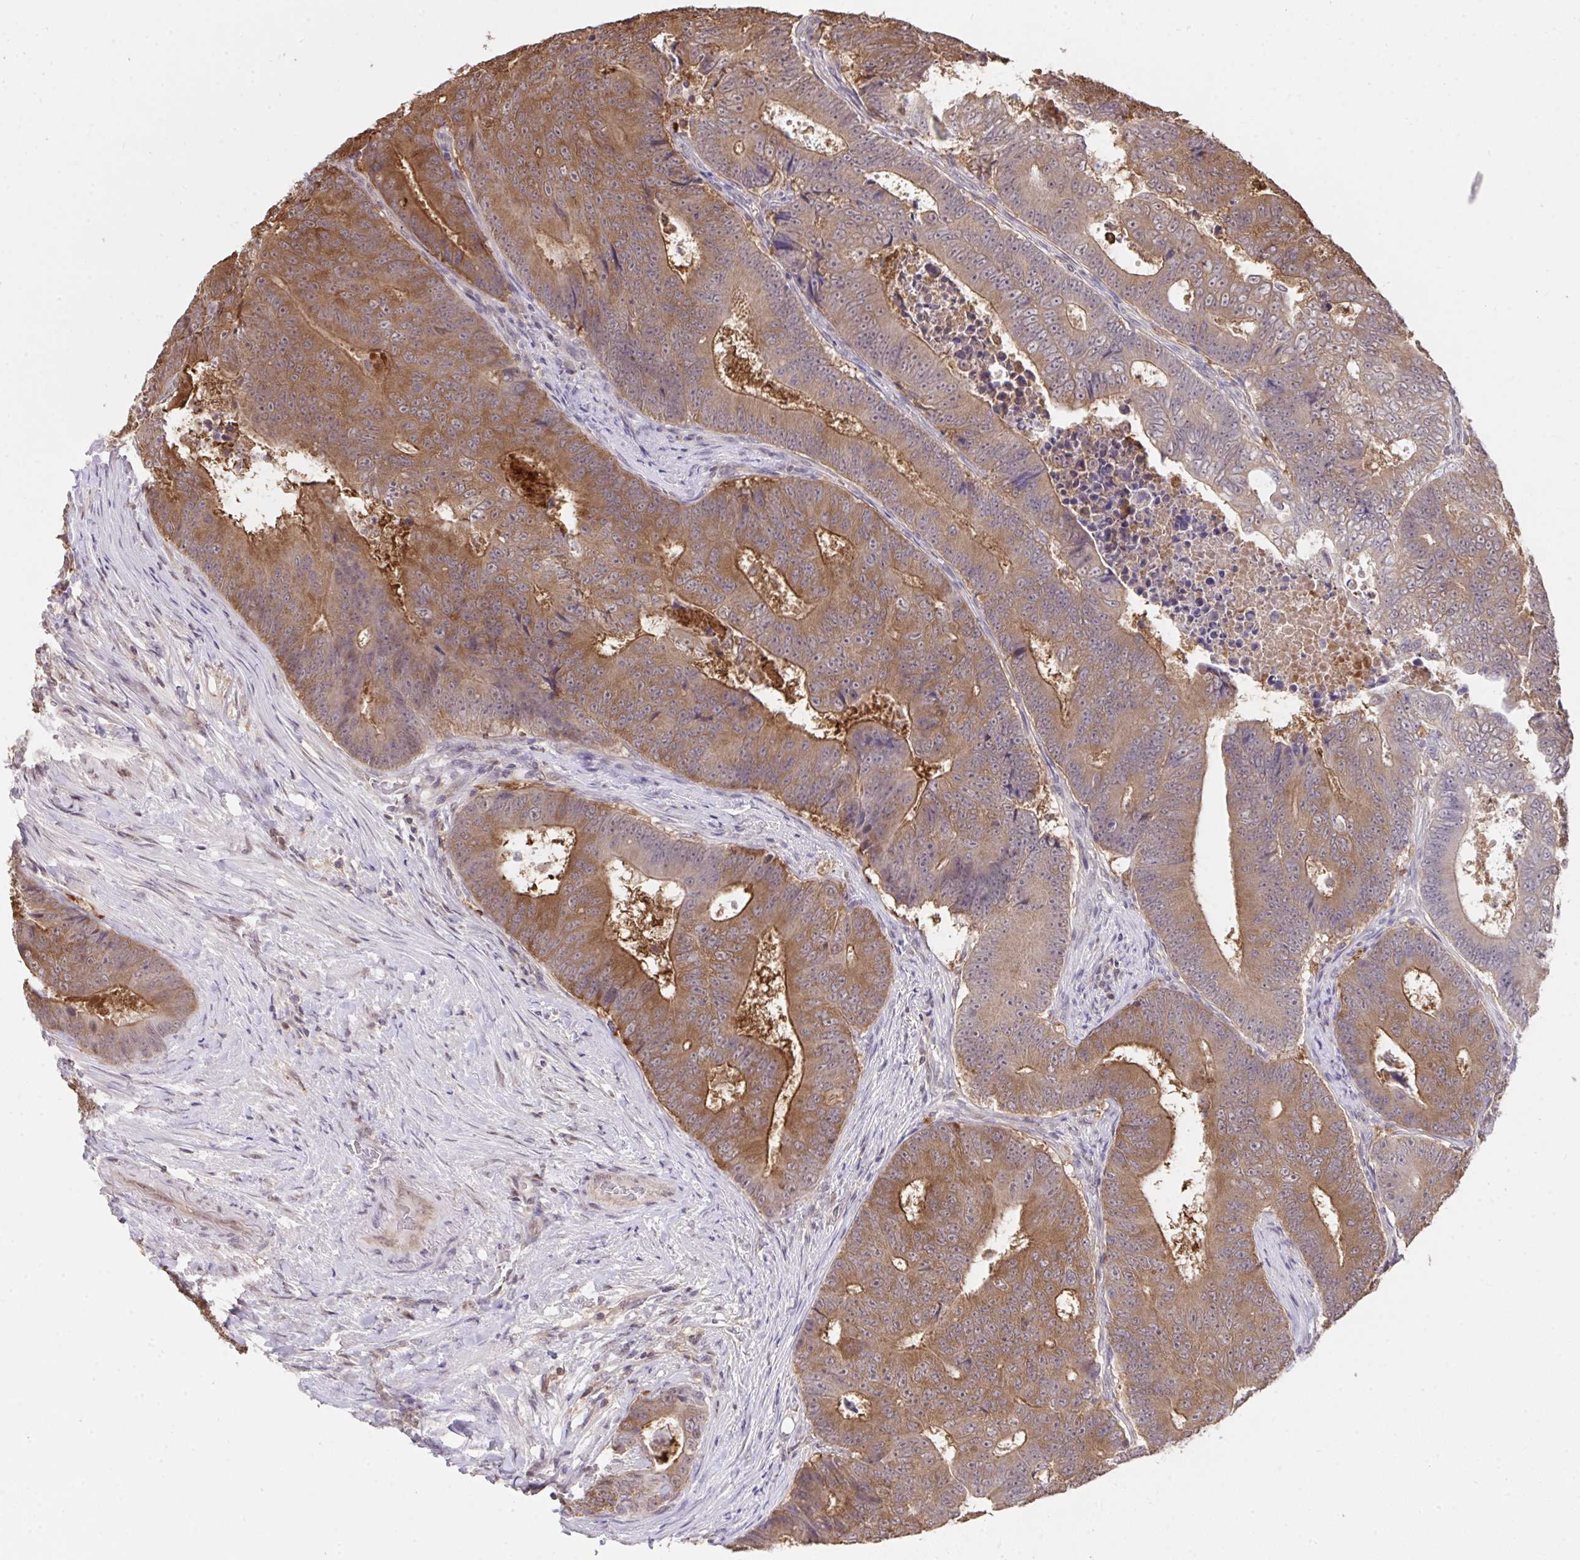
{"staining": {"intensity": "moderate", "quantity": ">75%", "location": "cytoplasmic/membranous"}, "tissue": "colorectal cancer", "cell_type": "Tumor cells", "image_type": "cancer", "snomed": [{"axis": "morphology", "description": "Adenocarcinoma, NOS"}, {"axis": "topography", "description": "Colon"}], "caption": "Brown immunohistochemical staining in human colorectal adenocarcinoma reveals moderate cytoplasmic/membranous expression in about >75% of tumor cells. (Brightfield microscopy of DAB IHC at high magnification).", "gene": "C12orf57", "patient": {"sex": "female", "age": 48}}